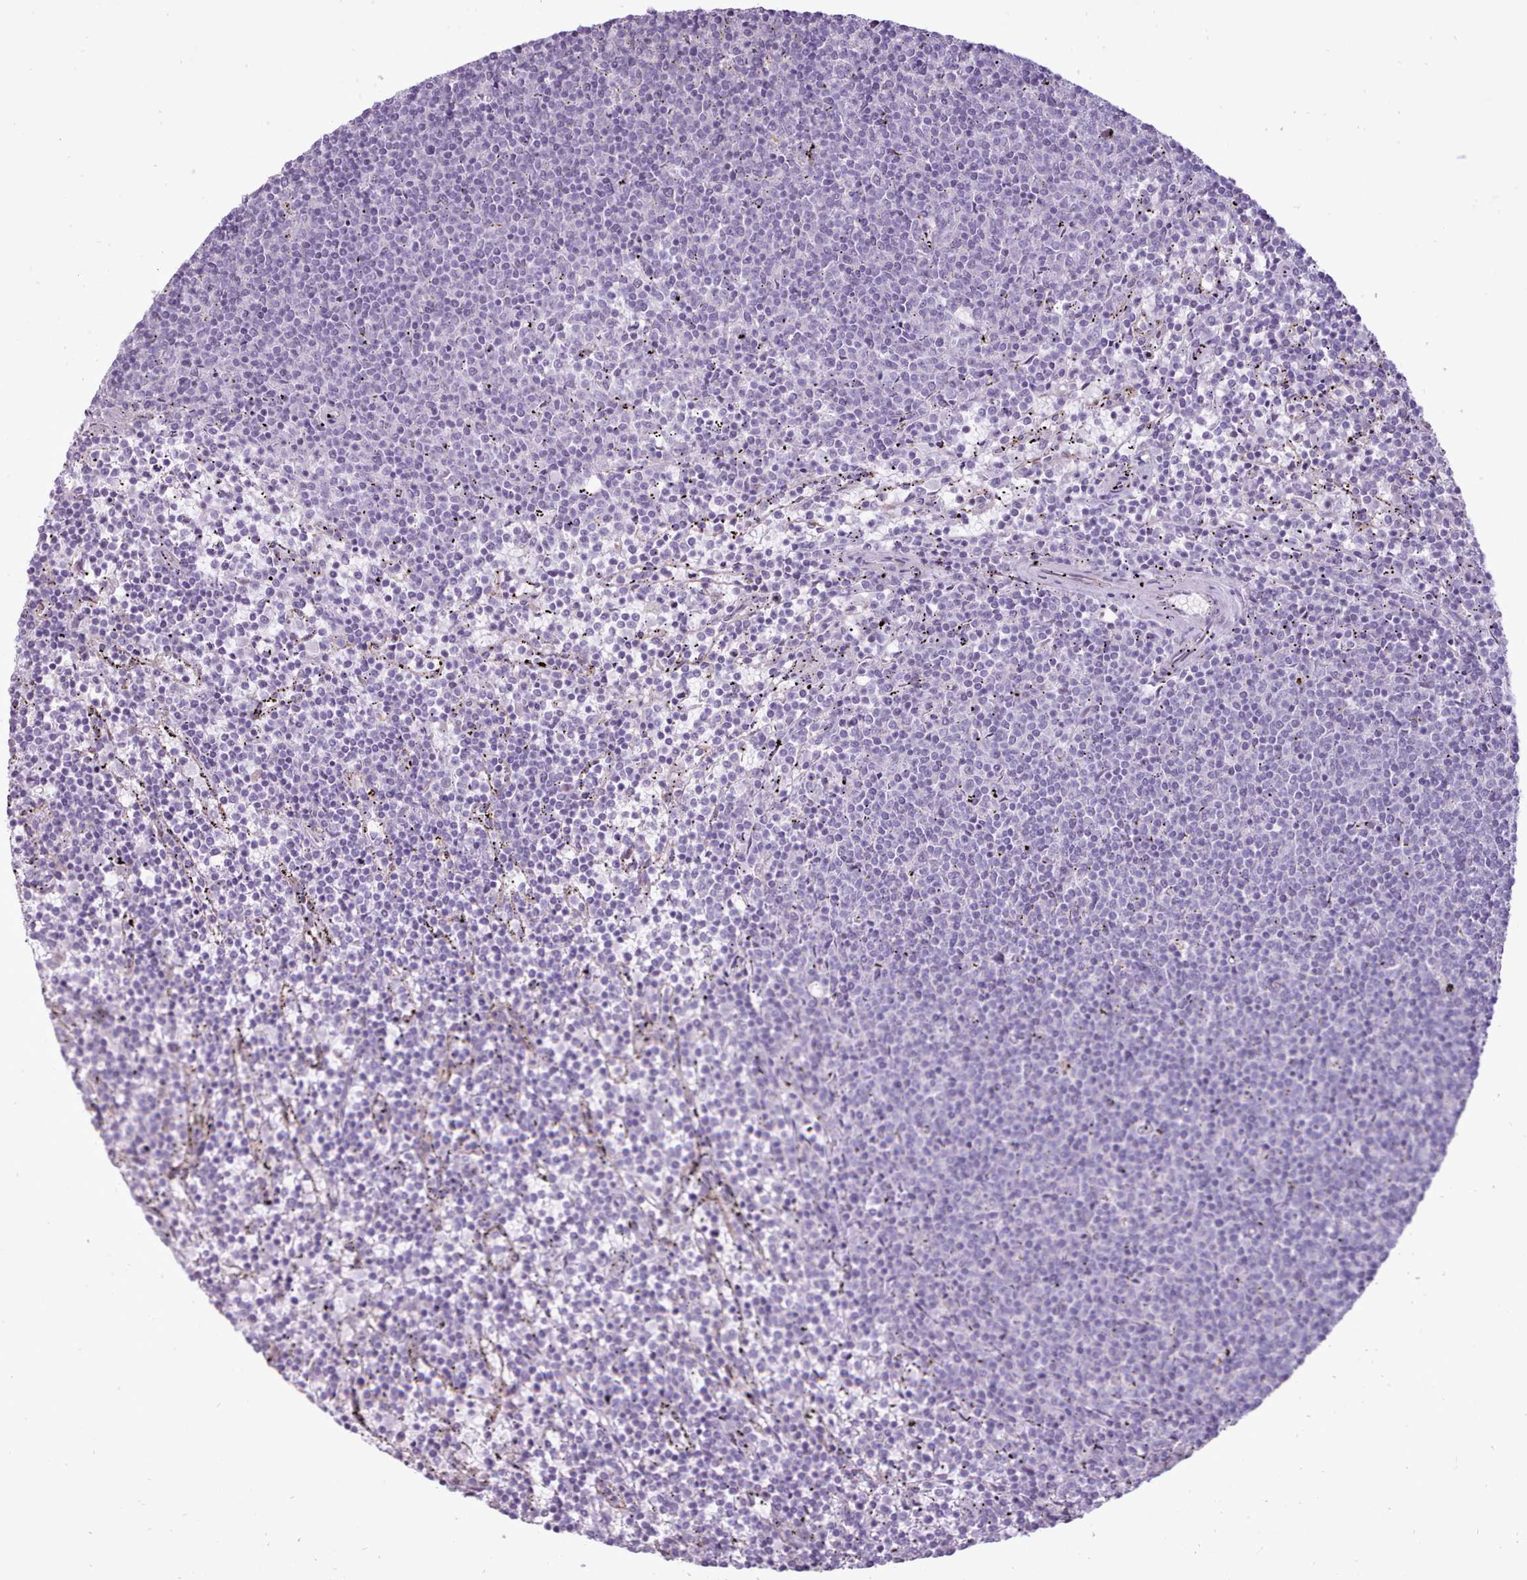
{"staining": {"intensity": "negative", "quantity": "none", "location": "none"}, "tissue": "lymphoma", "cell_type": "Tumor cells", "image_type": "cancer", "snomed": [{"axis": "morphology", "description": "Malignant lymphoma, non-Hodgkin's type, Low grade"}, {"axis": "topography", "description": "Spleen"}], "caption": "Immunohistochemistry (IHC) micrograph of low-grade malignant lymphoma, non-Hodgkin's type stained for a protein (brown), which exhibits no staining in tumor cells. (DAB IHC with hematoxylin counter stain).", "gene": "ATRAID", "patient": {"sex": "female", "age": 50}}